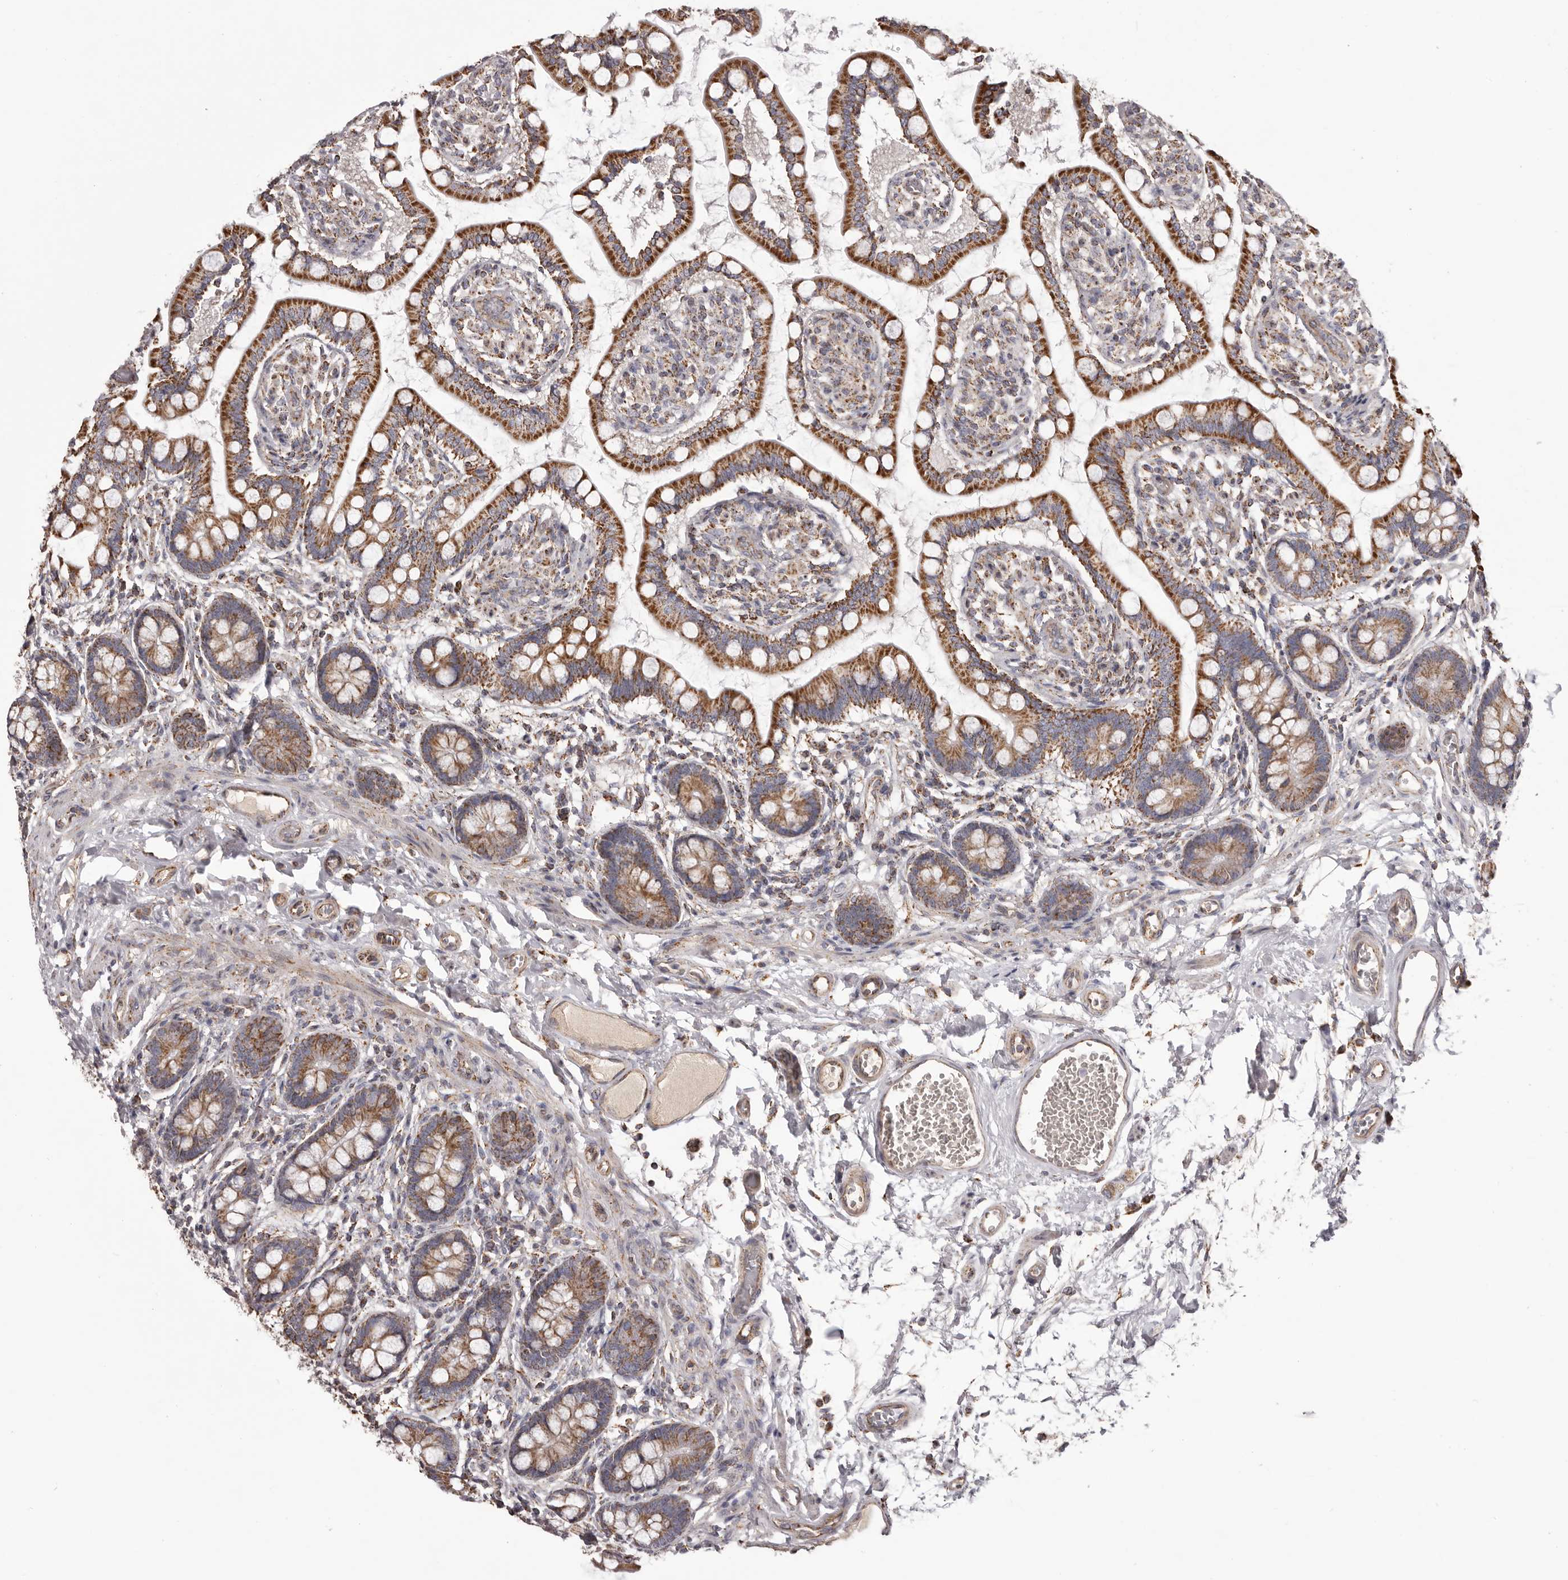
{"staining": {"intensity": "strong", "quantity": ">75%", "location": "cytoplasmic/membranous"}, "tissue": "small intestine", "cell_type": "Glandular cells", "image_type": "normal", "snomed": [{"axis": "morphology", "description": "Normal tissue, NOS"}, {"axis": "topography", "description": "Small intestine"}], "caption": "This image reveals immunohistochemistry (IHC) staining of benign small intestine, with high strong cytoplasmic/membranous positivity in approximately >75% of glandular cells.", "gene": "CHRM2", "patient": {"sex": "male", "age": 52}}